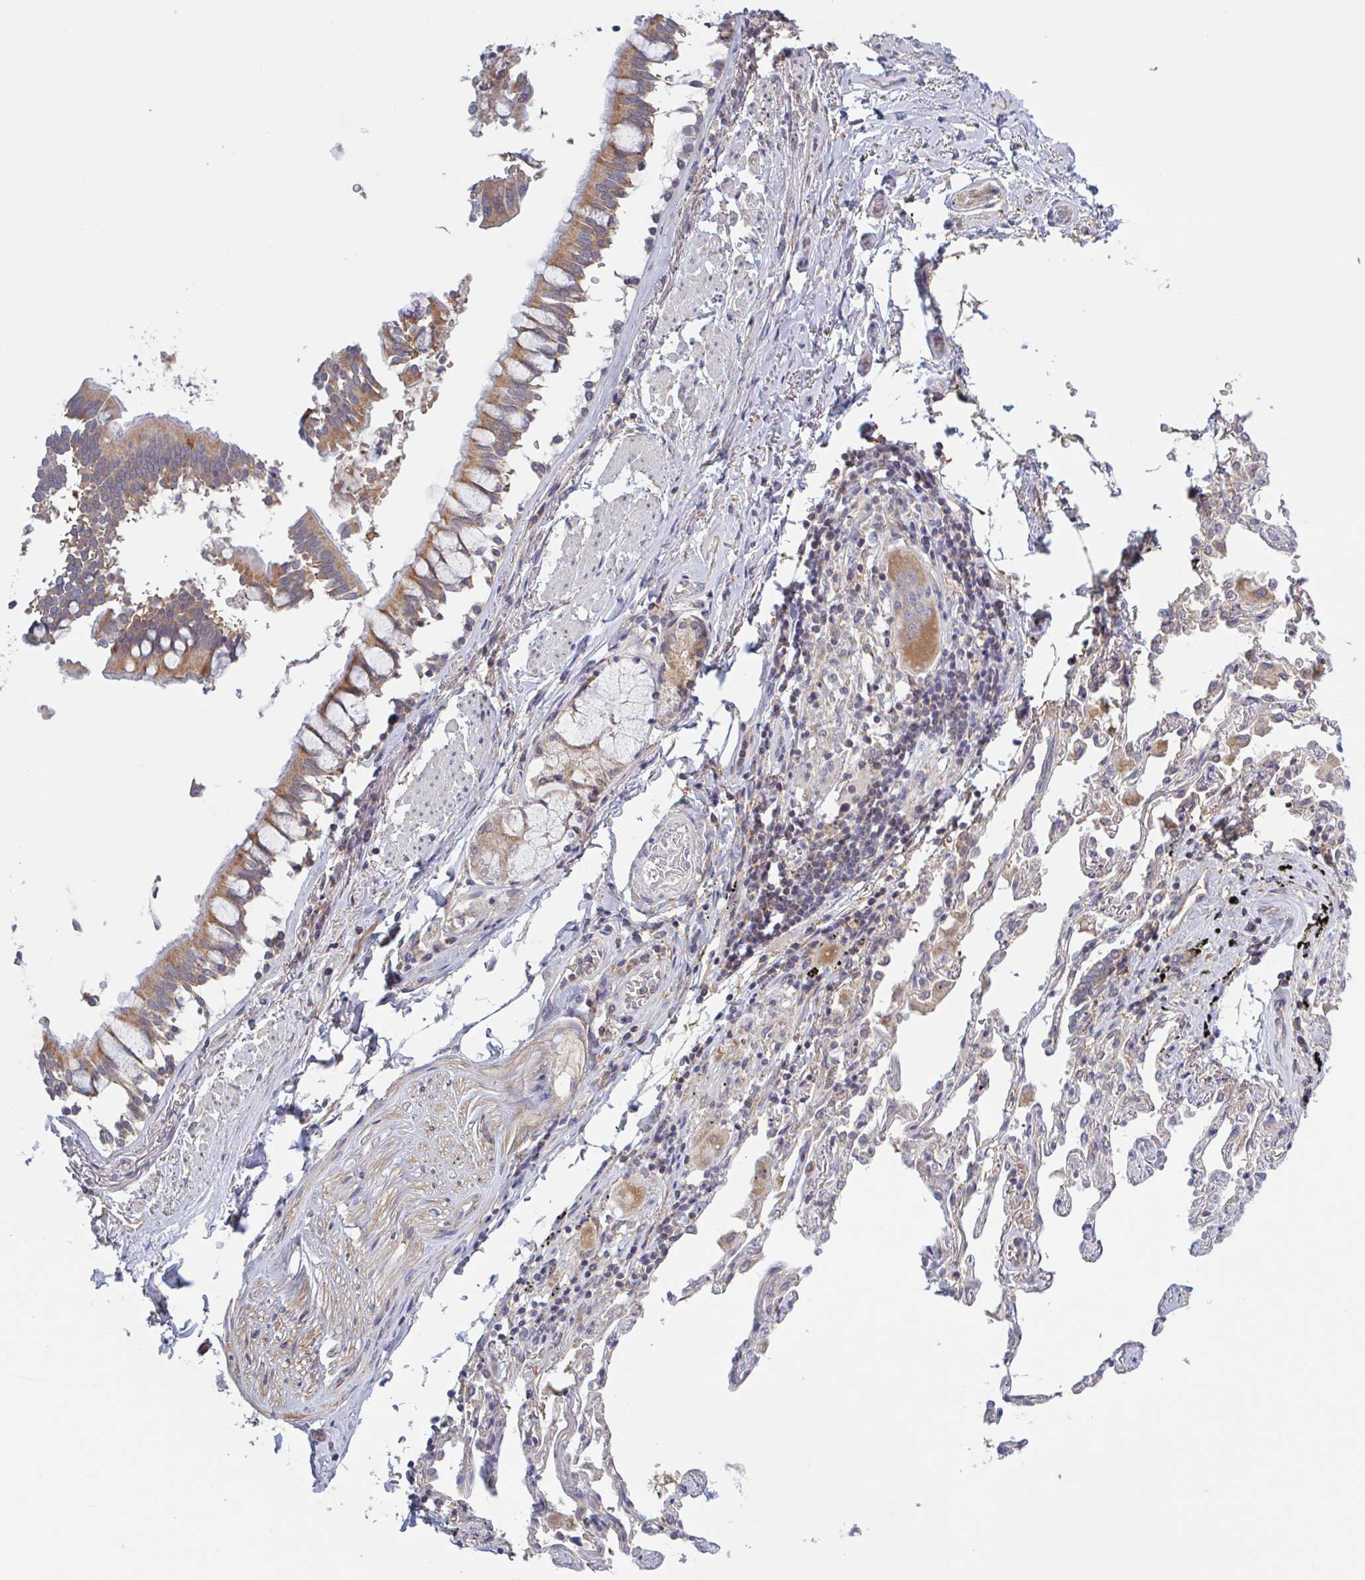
{"staining": {"intensity": "moderate", "quantity": ">75%", "location": "cytoplasmic/membranous"}, "tissue": "bronchus", "cell_type": "Respiratory epithelial cells", "image_type": "normal", "snomed": [{"axis": "morphology", "description": "Normal tissue, NOS"}, {"axis": "topography", "description": "Bronchus"}], "caption": "Protein analysis of normal bronchus displays moderate cytoplasmic/membranous staining in approximately >75% of respiratory epithelial cells.", "gene": "SURF1", "patient": {"sex": "male", "age": 70}}